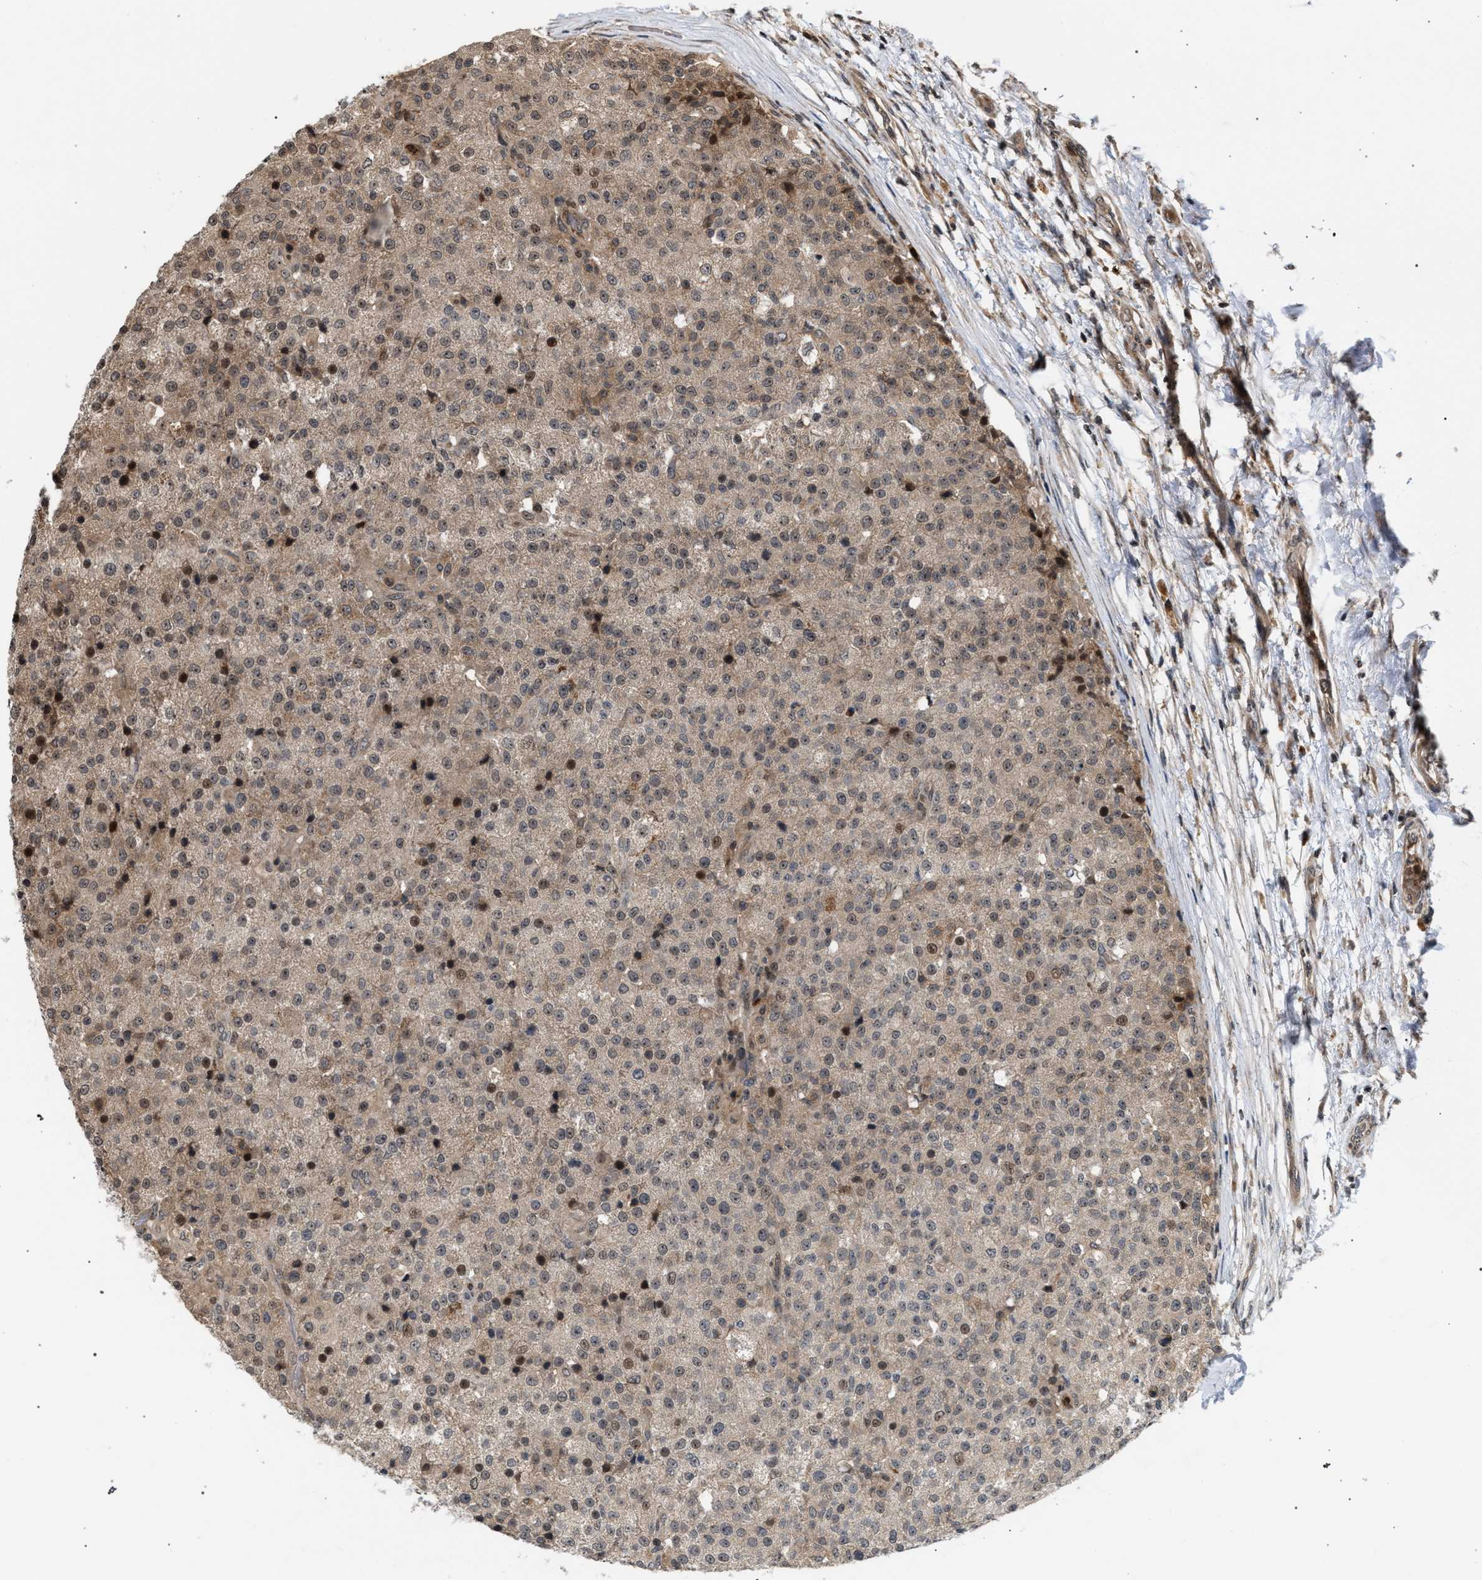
{"staining": {"intensity": "weak", "quantity": "<25%", "location": "cytoplasmic/membranous"}, "tissue": "testis cancer", "cell_type": "Tumor cells", "image_type": "cancer", "snomed": [{"axis": "morphology", "description": "Seminoma, NOS"}, {"axis": "topography", "description": "Testis"}], "caption": "Tumor cells show no significant expression in testis cancer (seminoma).", "gene": "IRAK4", "patient": {"sex": "male", "age": 59}}